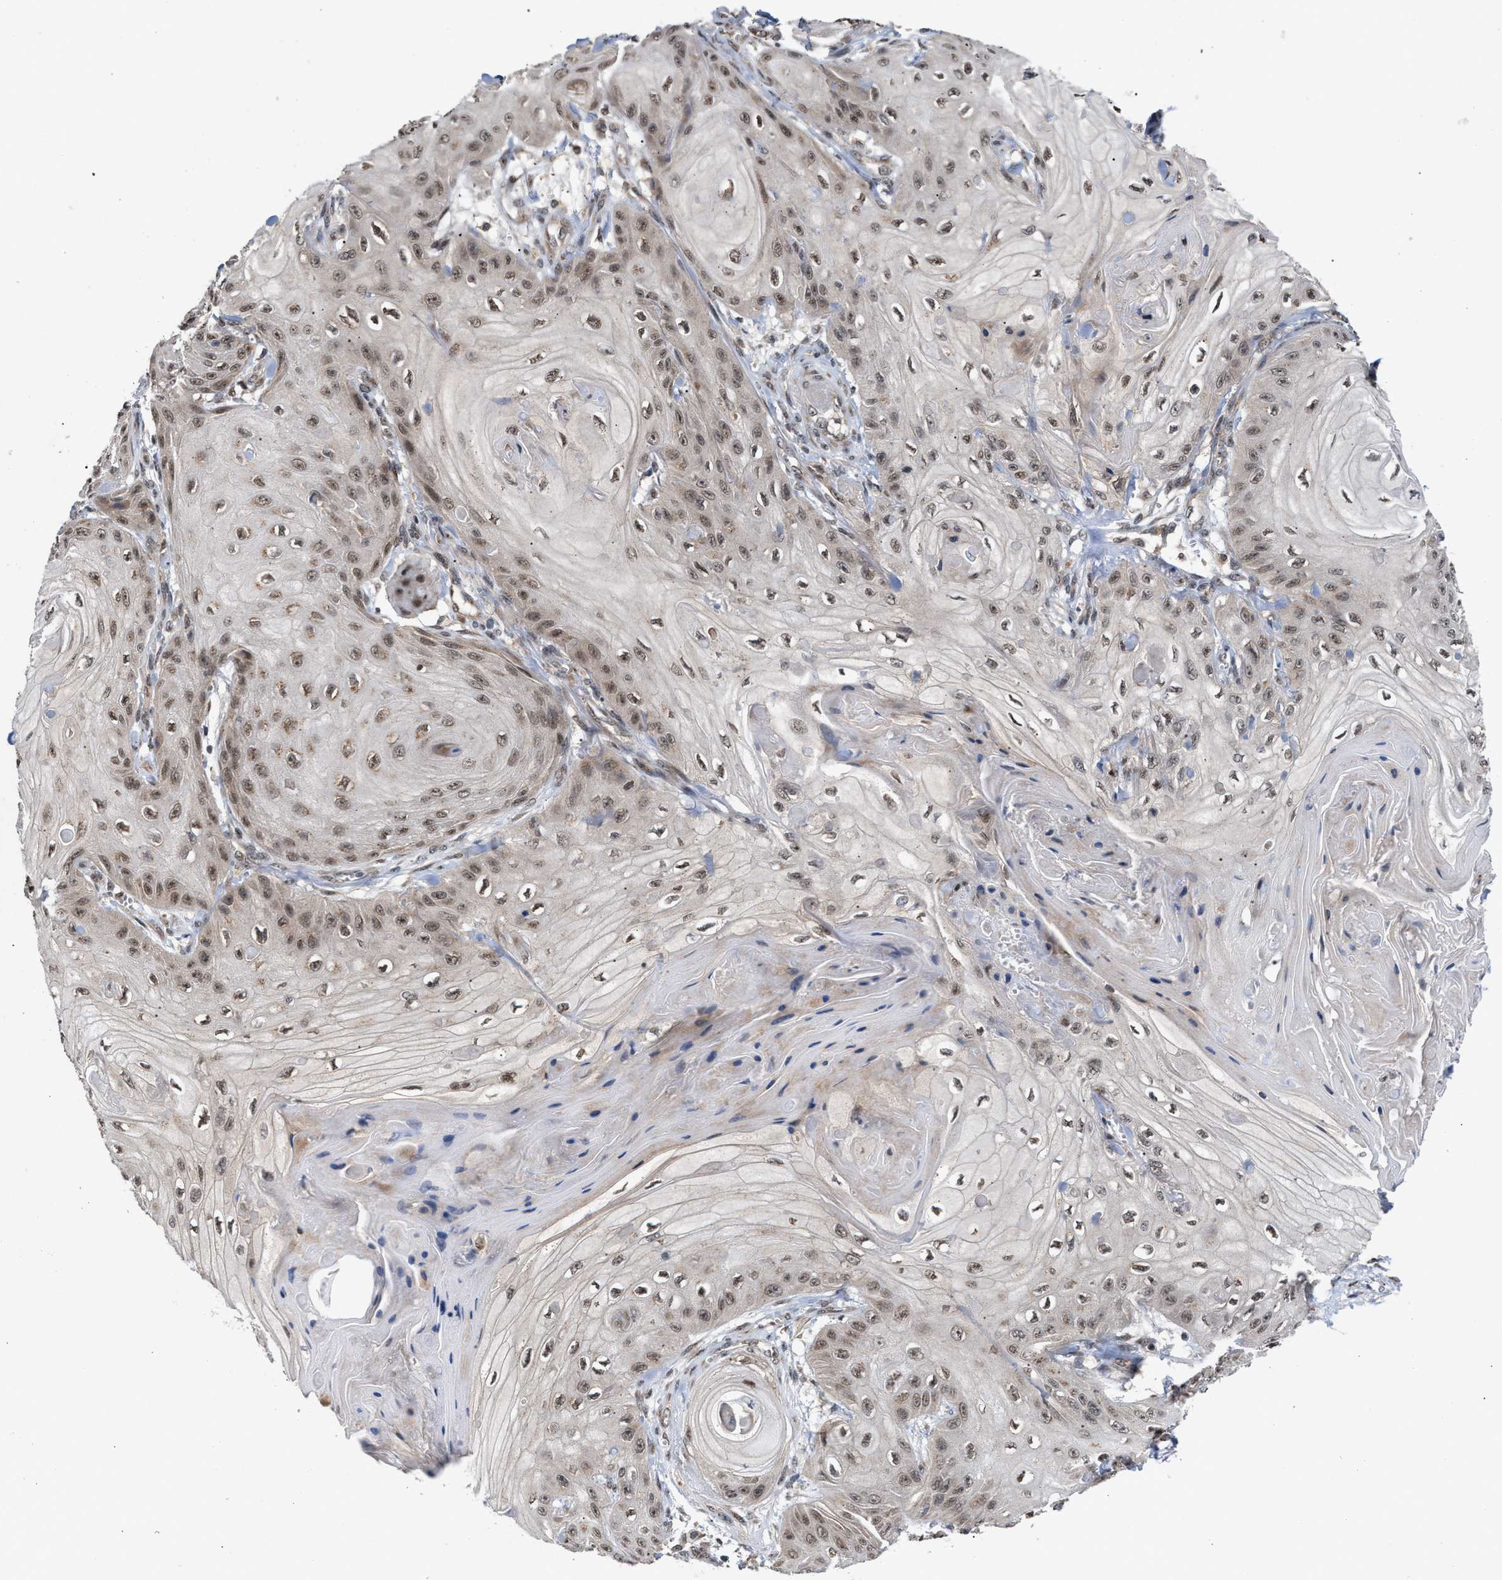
{"staining": {"intensity": "weak", "quantity": ">75%", "location": "nuclear"}, "tissue": "skin cancer", "cell_type": "Tumor cells", "image_type": "cancer", "snomed": [{"axis": "morphology", "description": "Squamous cell carcinoma, NOS"}, {"axis": "topography", "description": "Skin"}], "caption": "This photomicrograph reveals immunohistochemistry (IHC) staining of human skin squamous cell carcinoma, with low weak nuclear staining in about >75% of tumor cells.", "gene": "MKNK2", "patient": {"sex": "male", "age": 74}}